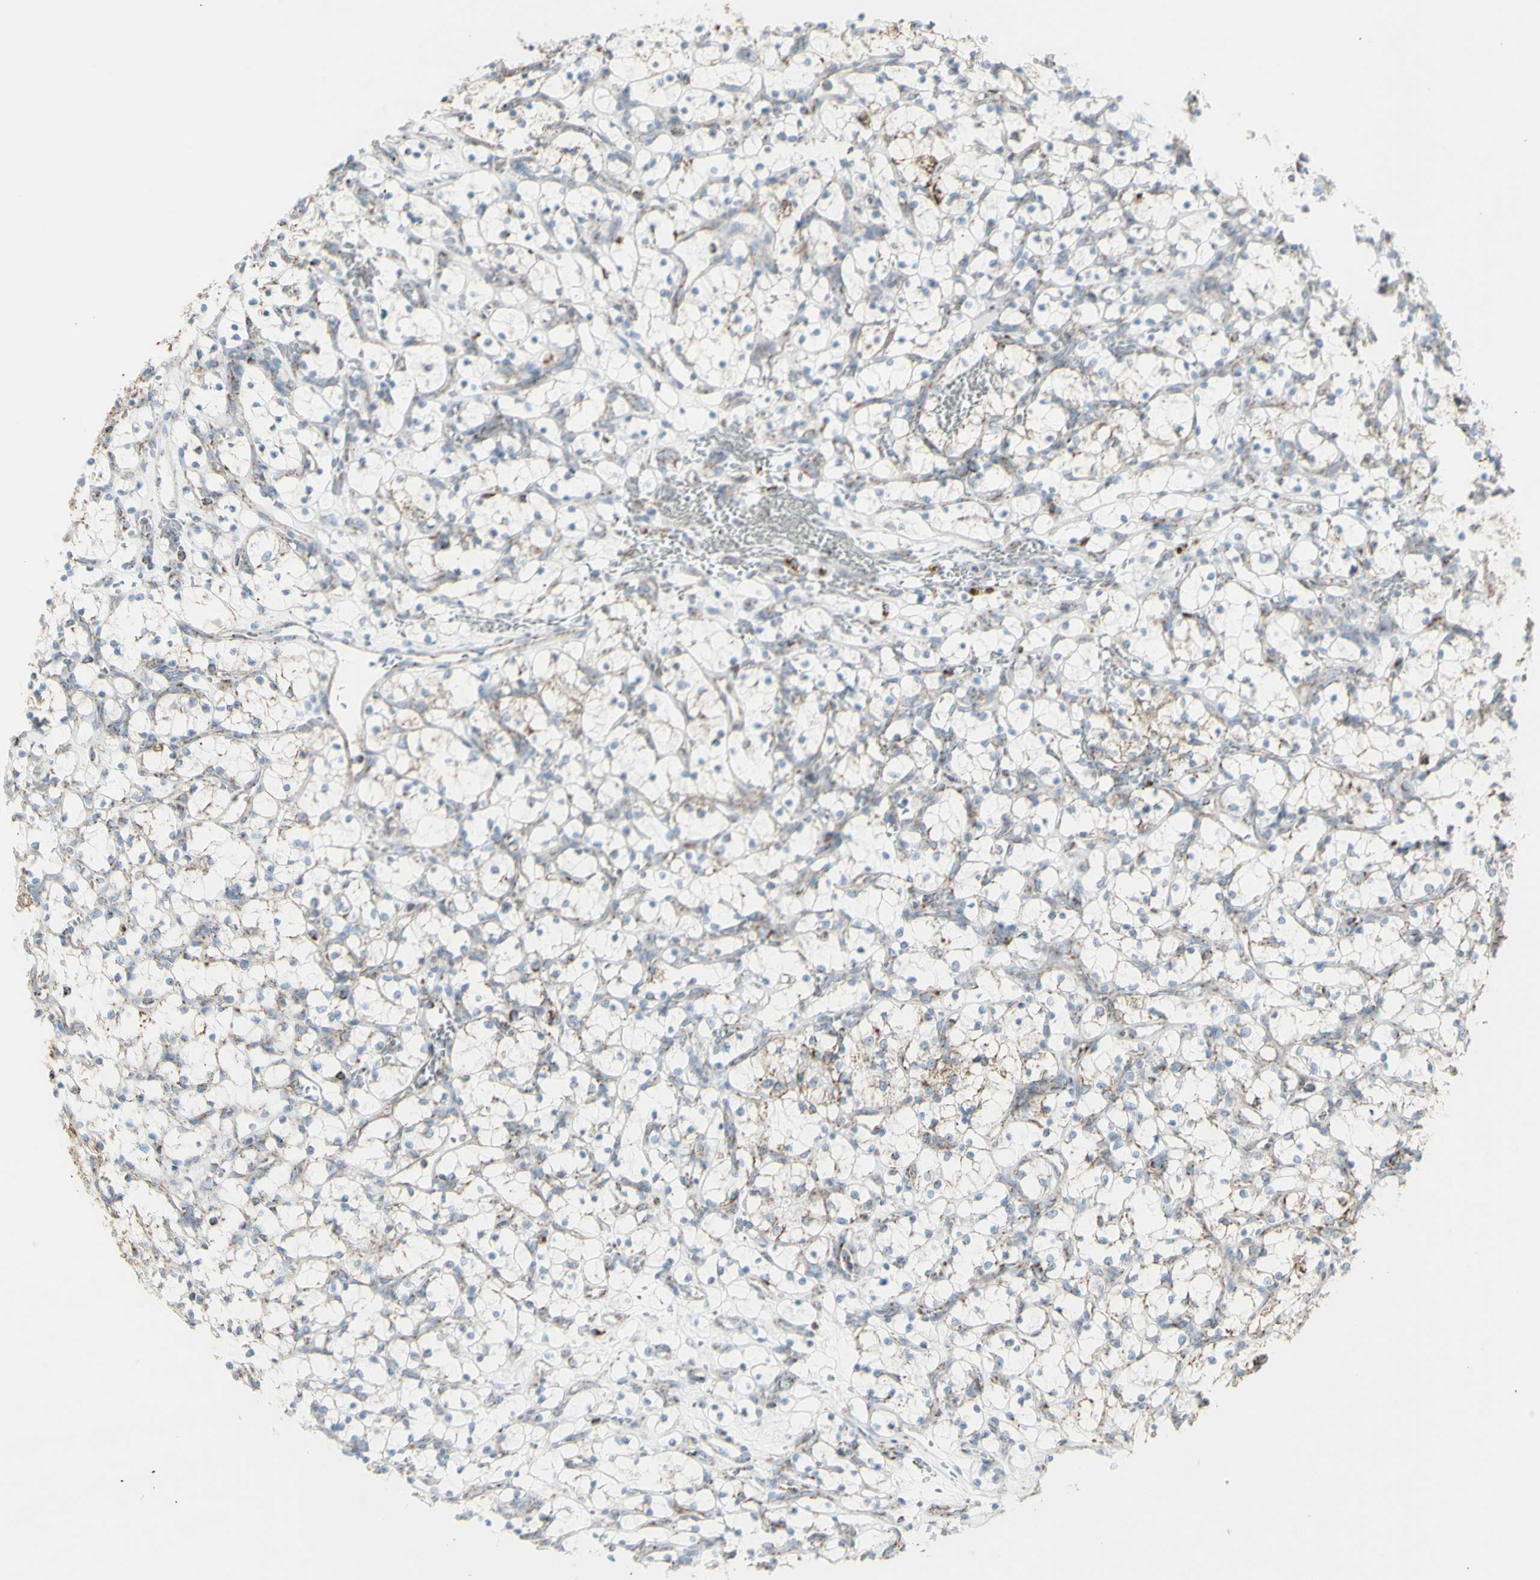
{"staining": {"intensity": "weak", "quantity": "<25%", "location": "cytoplasmic/membranous"}, "tissue": "renal cancer", "cell_type": "Tumor cells", "image_type": "cancer", "snomed": [{"axis": "morphology", "description": "Adenocarcinoma, NOS"}, {"axis": "topography", "description": "Kidney"}], "caption": "Renal cancer stained for a protein using IHC demonstrates no positivity tumor cells.", "gene": "PLGRKT", "patient": {"sex": "female", "age": 69}}